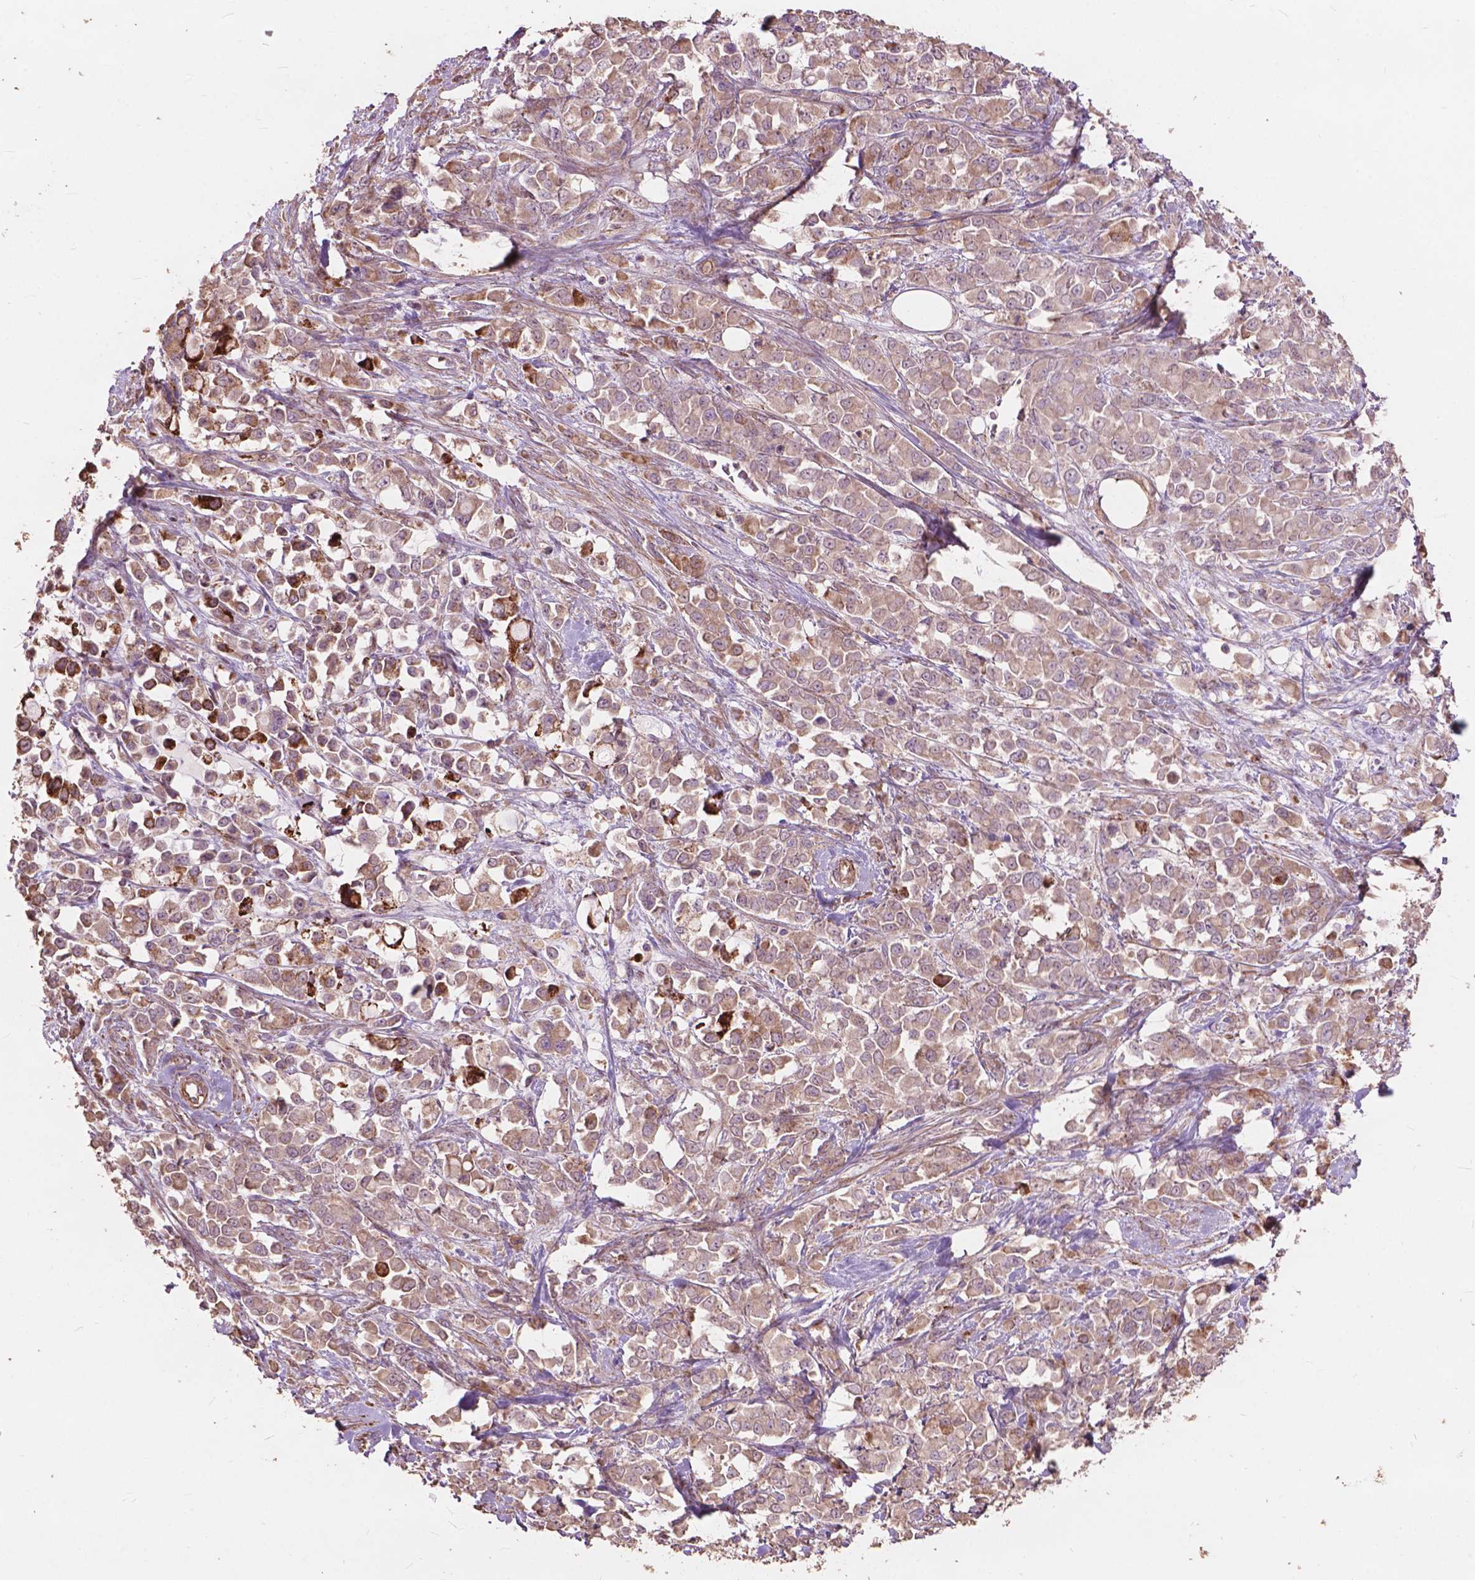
{"staining": {"intensity": "strong", "quantity": "<25%", "location": "cytoplasmic/membranous"}, "tissue": "stomach cancer", "cell_type": "Tumor cells", "image_type": "cancer", "snomed": [{"axis": "morphology", "description": "Adenocarcinoma, NOS"}, {"axis": "topography", "description": "Stomach"}], "caption": "This photomicrograph exhibits immunohistochemistry staining of stomach cancer (adenocarcinoma), with medium strong cytoplasmic/membranous staining in about <25% of tumor cells.", "gene": "FNIP1", "patient": {"sex": "female", "age": 76}}